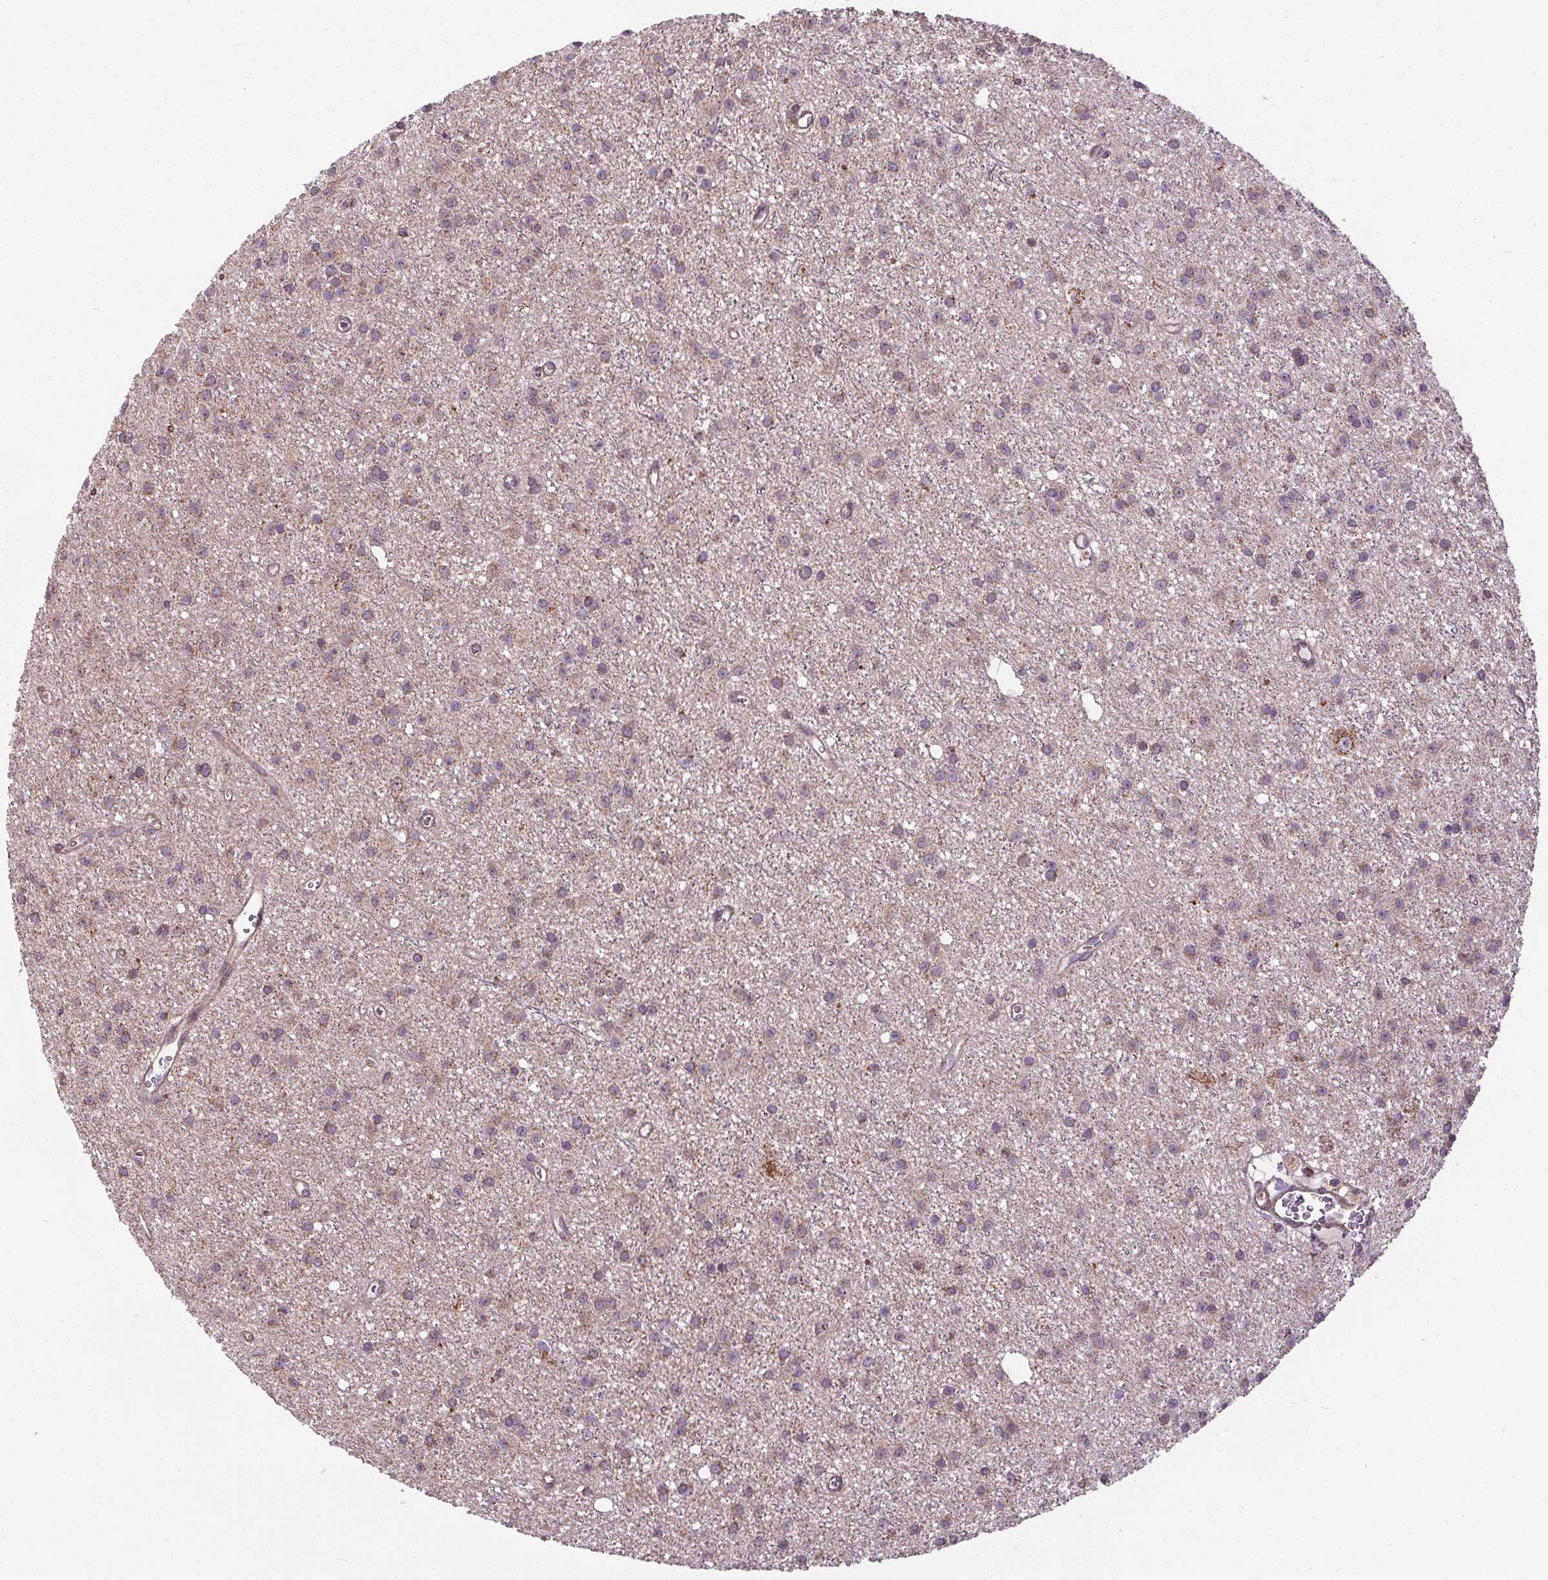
{"staining": {"intensity": "weak", "quantity": "<25%", "location": "cytoplasmic/membranous"}, "tissue": "glioma", "cell_type": "Tumor cells", "image_type": "cancer", "snomed": [{"axis": "morphology", "description": "Glioma, malignant, Low grade"}, {"axis": "topography", "description": "Brain"}], "caption": "A micrograph of malignant glioma (low-grade) stained for a protein demonstrates no brown staining in tumor cells.", "gene": "ZNF548", "patient": {"sex": "male", "age": 27}}